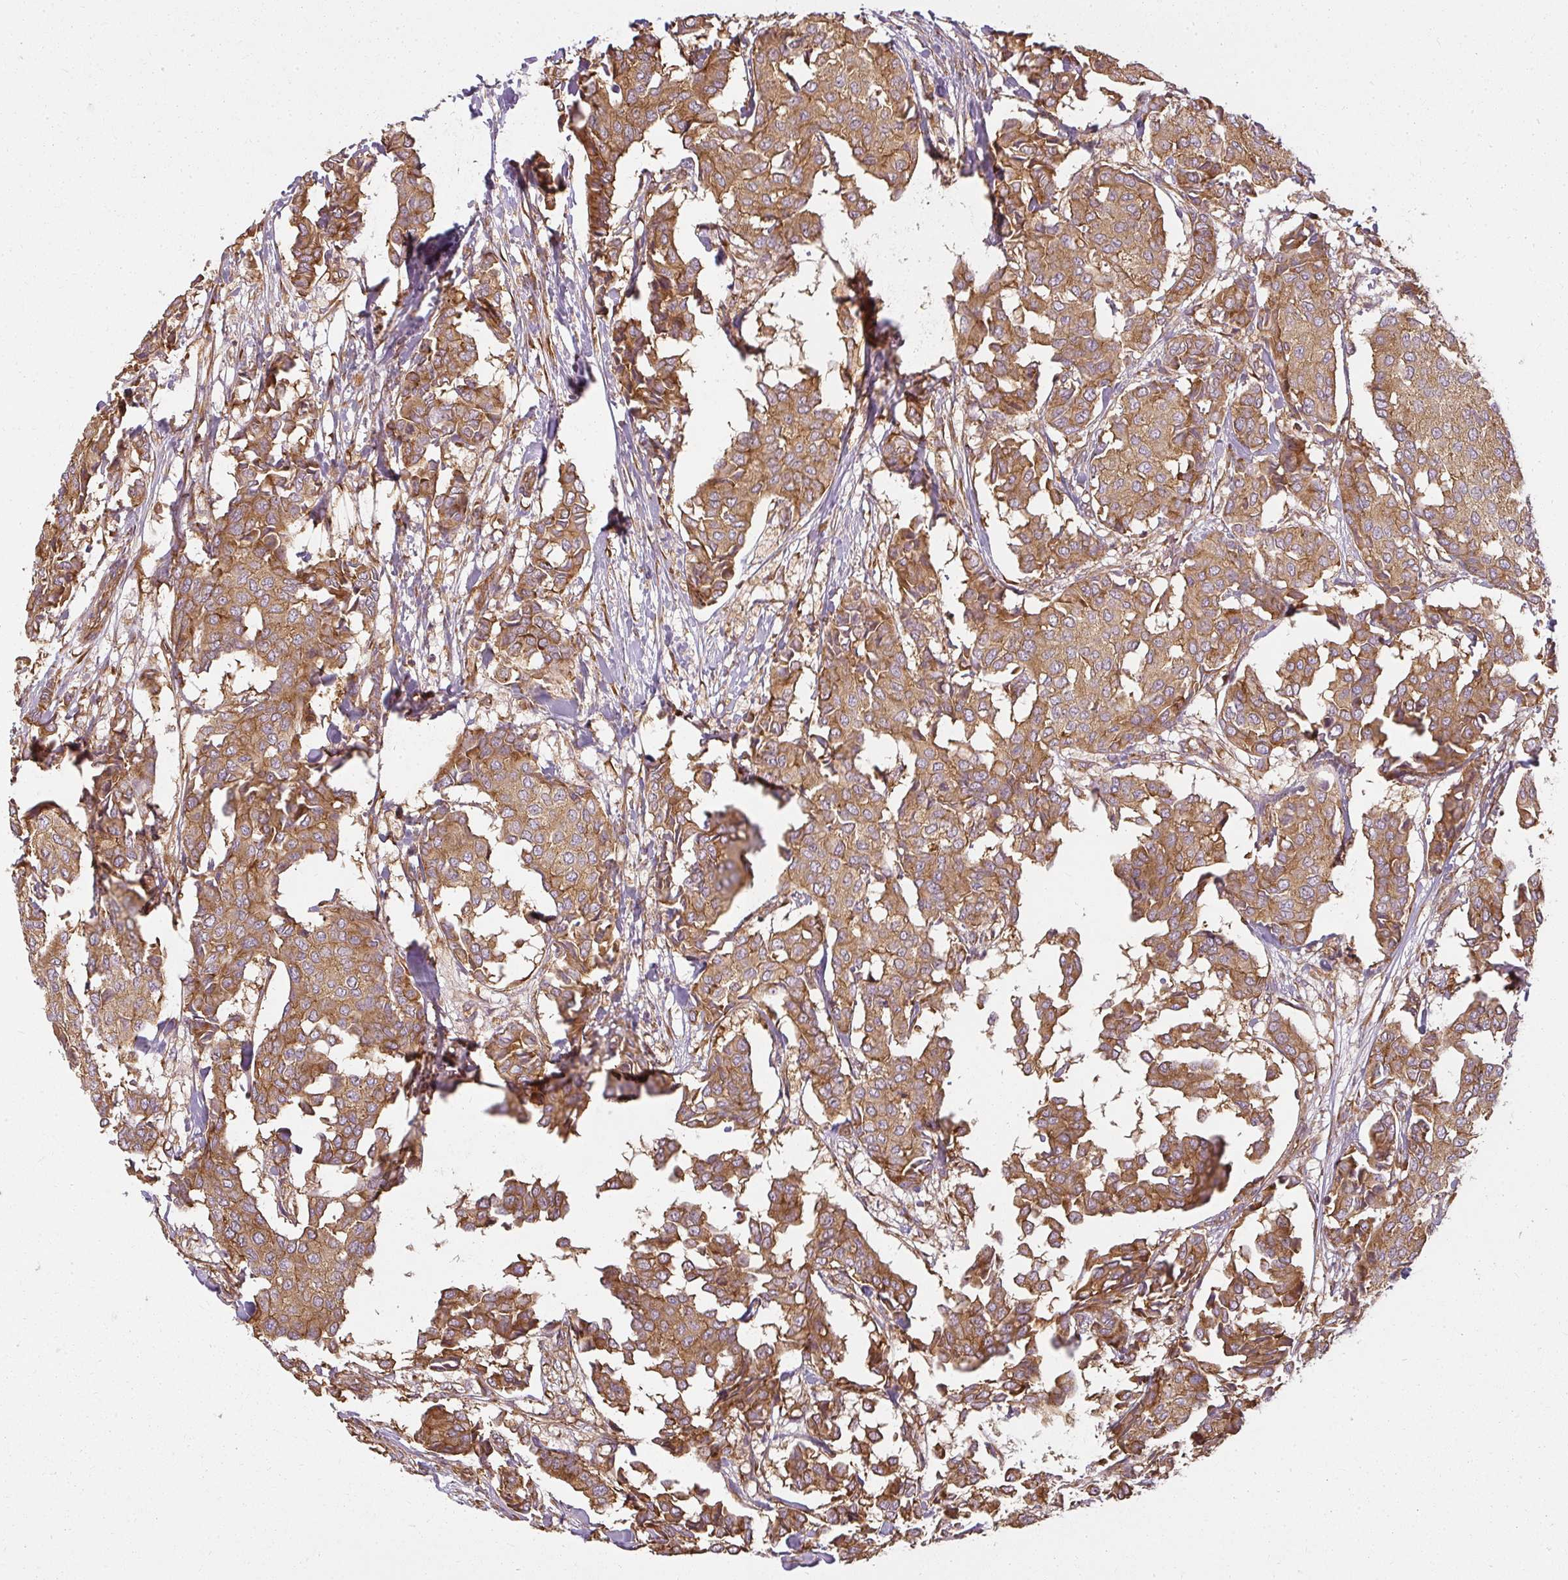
{"staining": {"intensity": "moderate", "quantity": ">75%", "location": "cytoplasmic/membranous"}, "tissue": "breast cancer", "cell_type": "Tumor cells", "image_type": "cancer", "snomed": [{"axis": "morphology", "description": "Duct carcinoma"}, {"axis": "topography", "description": "Breast"}], "caption": "Moderate cytoplasmic/membranous positivity for a protein is present in about >75% of tumor cells of breast cancer using immunohistochemistry (IHC).", "gene": "RPL24", "patient": {"sex": "female", "age": 75}}